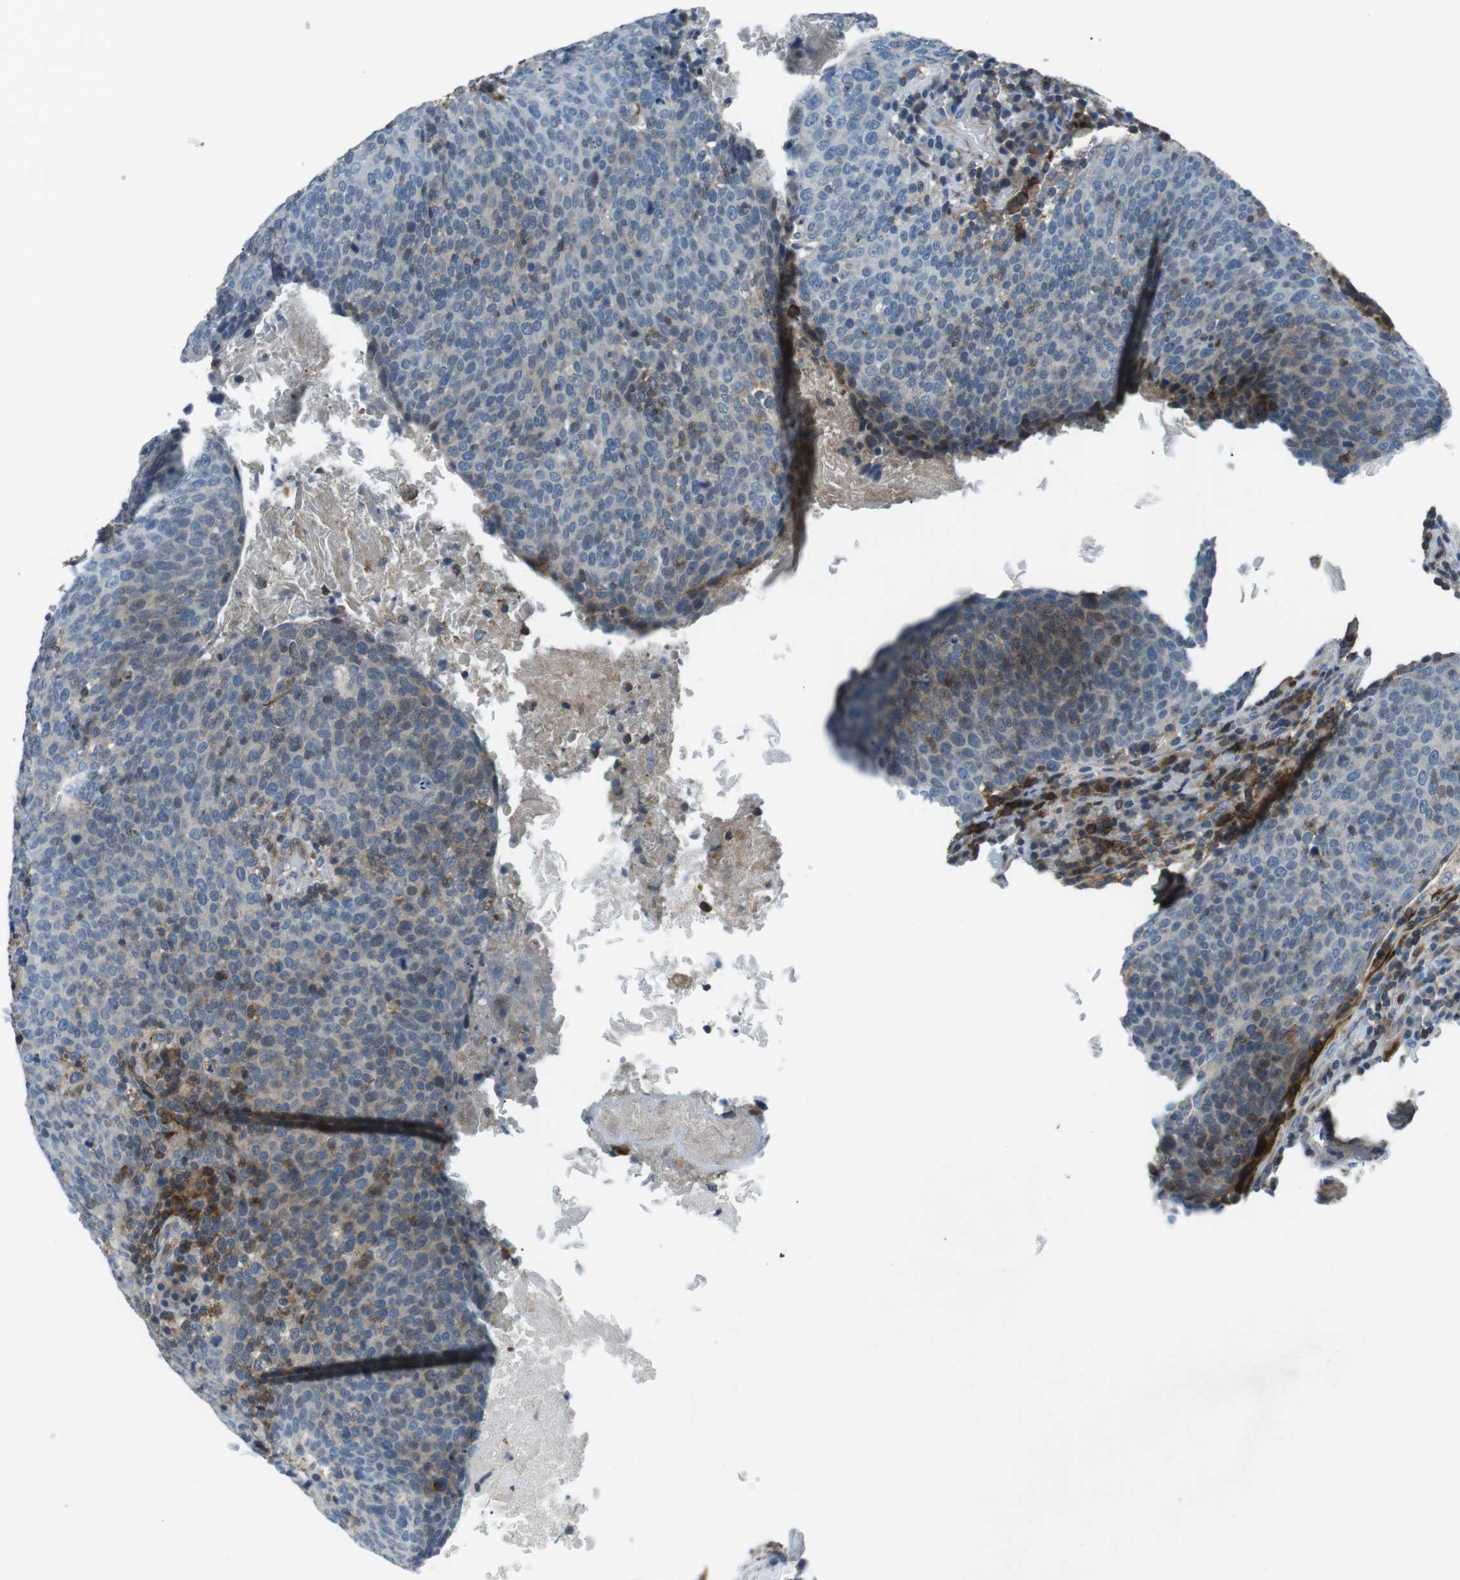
{"staining": {"intensity": "weak", "quantity": "<25%", "location": "cytoplasmic/membranous"}, "tissue": "head and neck cancer", "cell_type": "Tumor cells", "image_type": "cancer", "snomed": [{"axis": "morphology", "description": "Squamous cell carcinoma, NOS"}, {"axis": "morphology", "description": "Squamous cell carcinoma, metastatic, NOS"}, {"axis": "topography", "description": "Lymph node"}, {"axis": "topography", "description": "Head-Neck"}], "caption": "Tumor cells are negative for protein expression in human head and neck cancer (metastatic squamous cell carcinoma).", "gene": "ARVCF", "patient": {"sex": "male", "age": 62}}